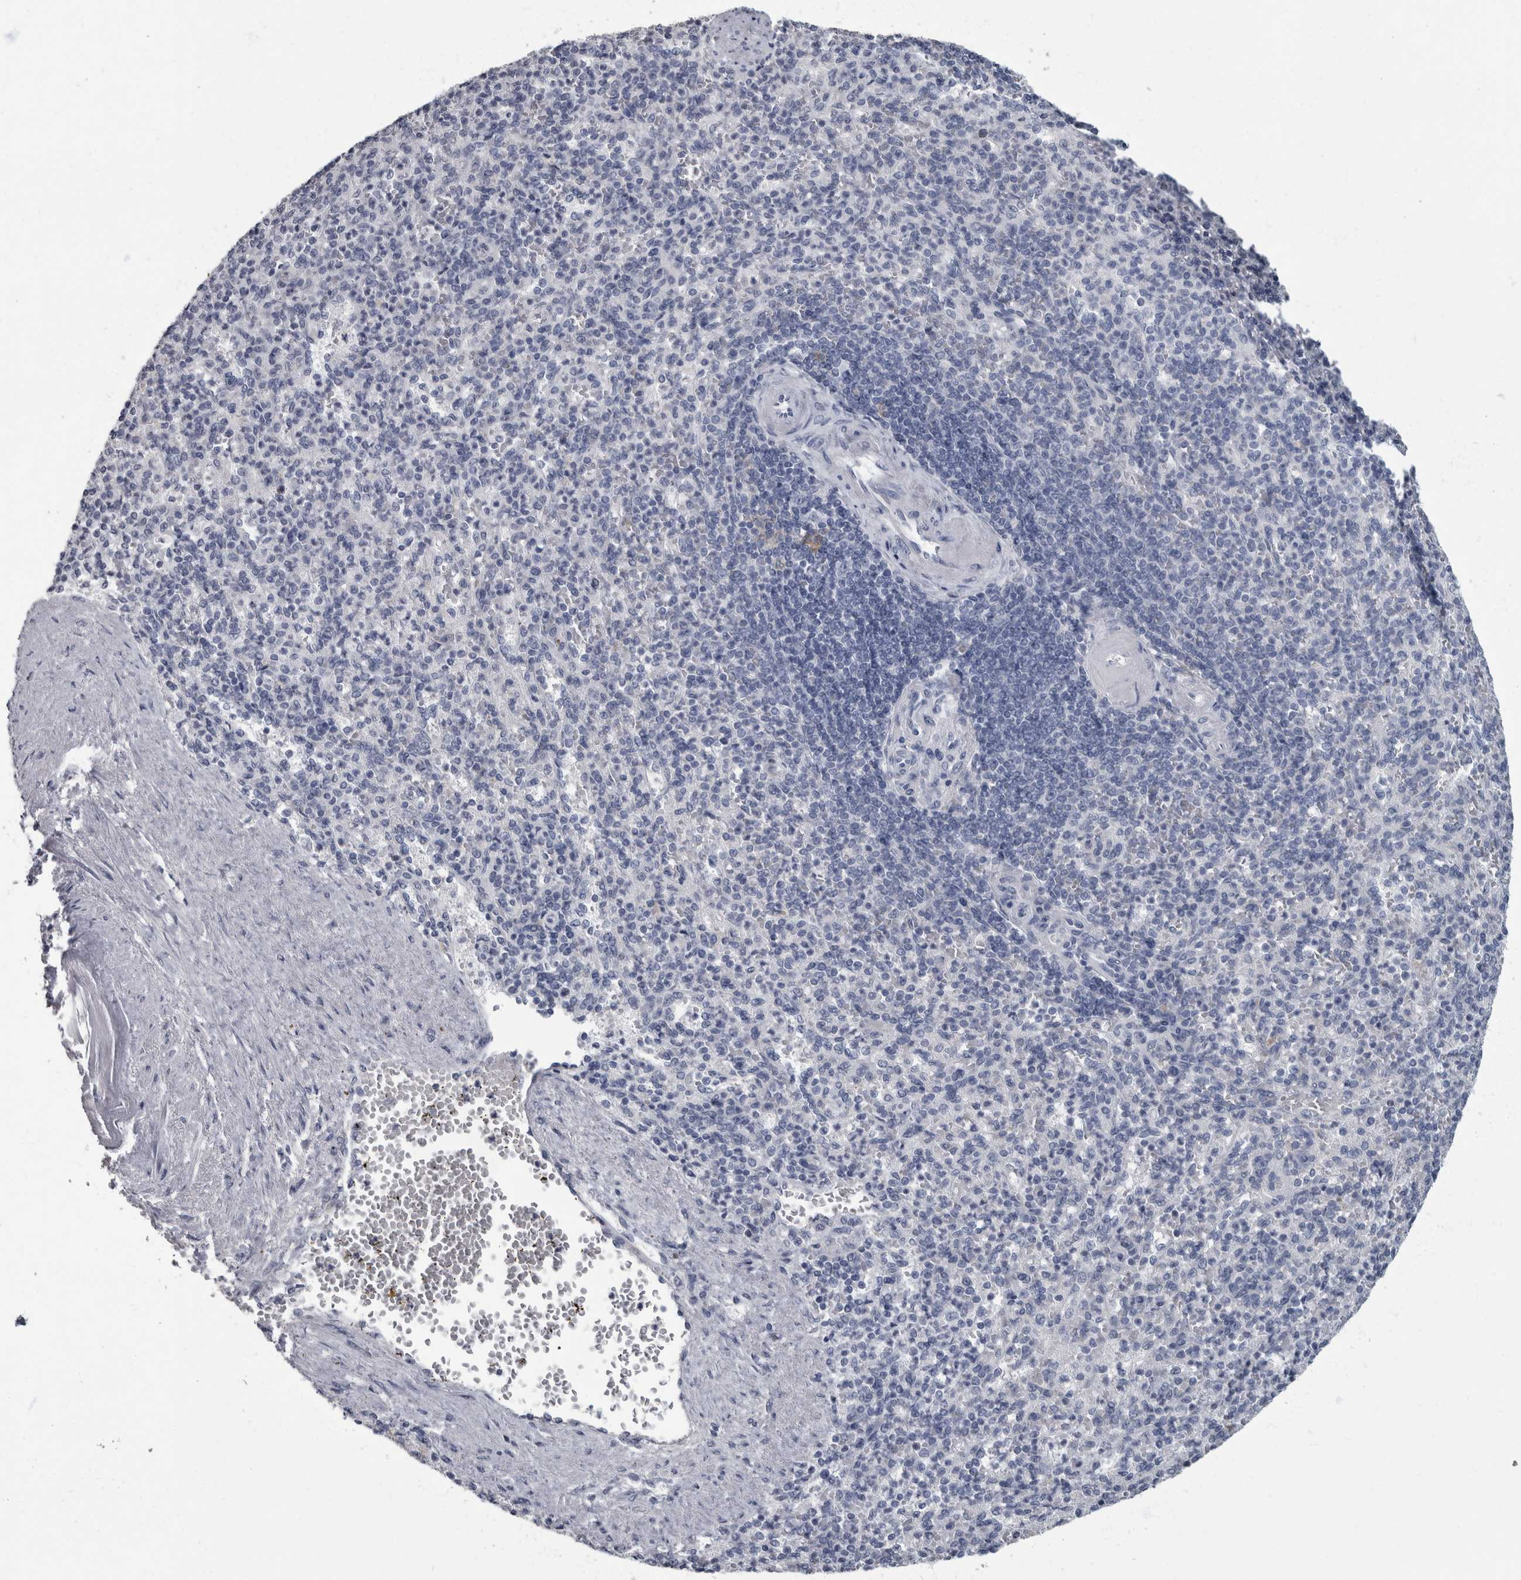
{"staining": {"intensity": "negative", "quantity": "none", "location": "none"}, "tissue": "spleen", "cell_type": "Cells in red pulp", "image_type": "normal", "snomed": [{"axis": "morphology", "description": "Normal tissue, NOS"}, {"axis": "topography", "description": "Spleen"}], "caption": "The photomicrograph displays no significant staining in cells in red pulp of spleen.", "gene": "DSG2", "patient": {"sex": "female", "age": 74}}